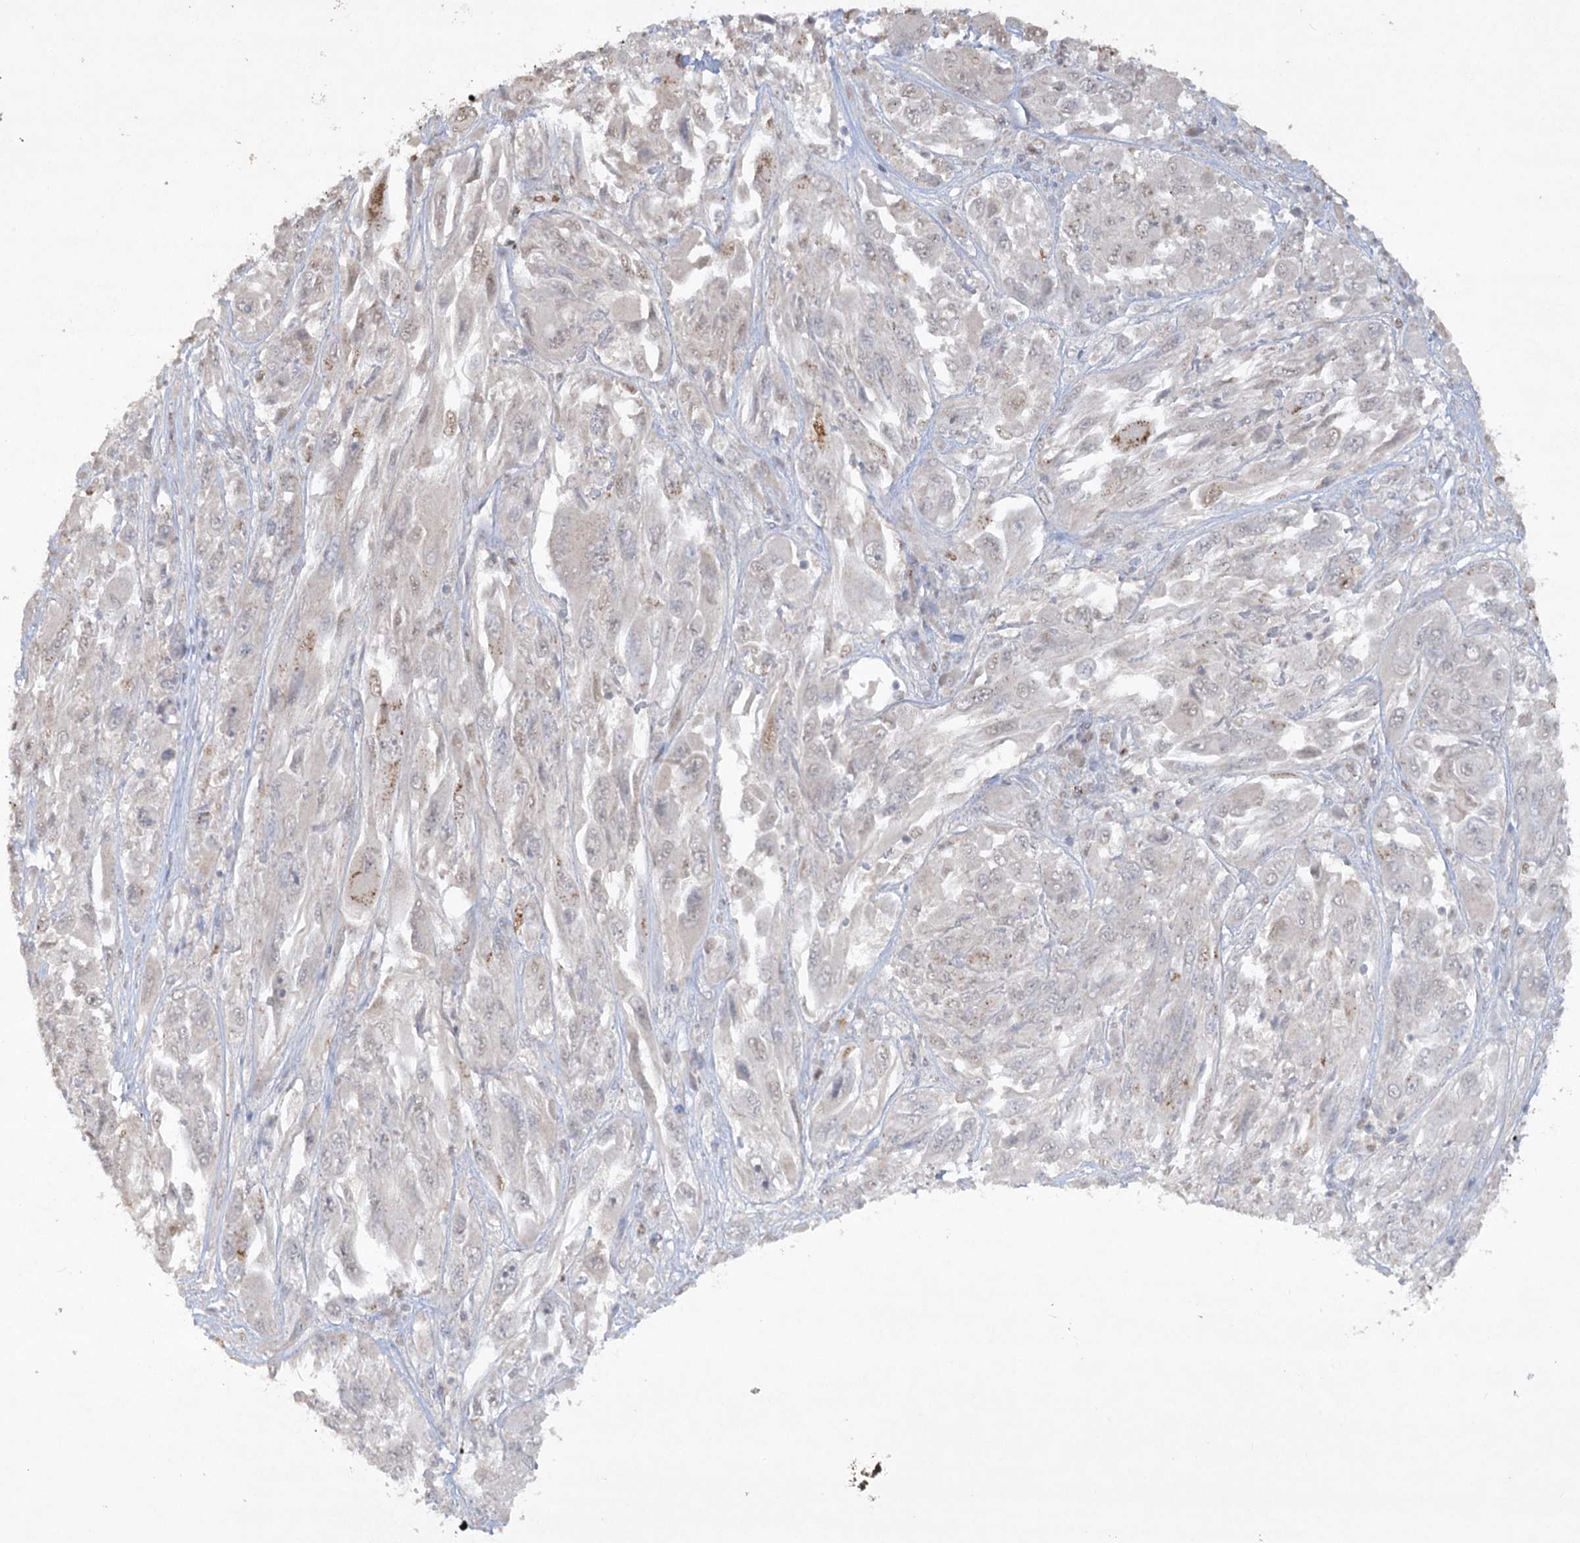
{"staining": {"intensity": "negative", "quantity": "none", "location": "none"}, "tissue": "melanoma", "cell_type": "Tumor cells", "image_type": "cancer", "snomed": [{"axis": "morphology", "description": "Malignant melanoma, NOS"}, {"axis": "topography", "description": "Skin"}], "caption": "IHC micrograph of human melanoma stained for a protein (brown), which shows no staining in tumor cells.", "gene": "TRAF3IP1", "patient": {"sex": "female", "age": 91}}